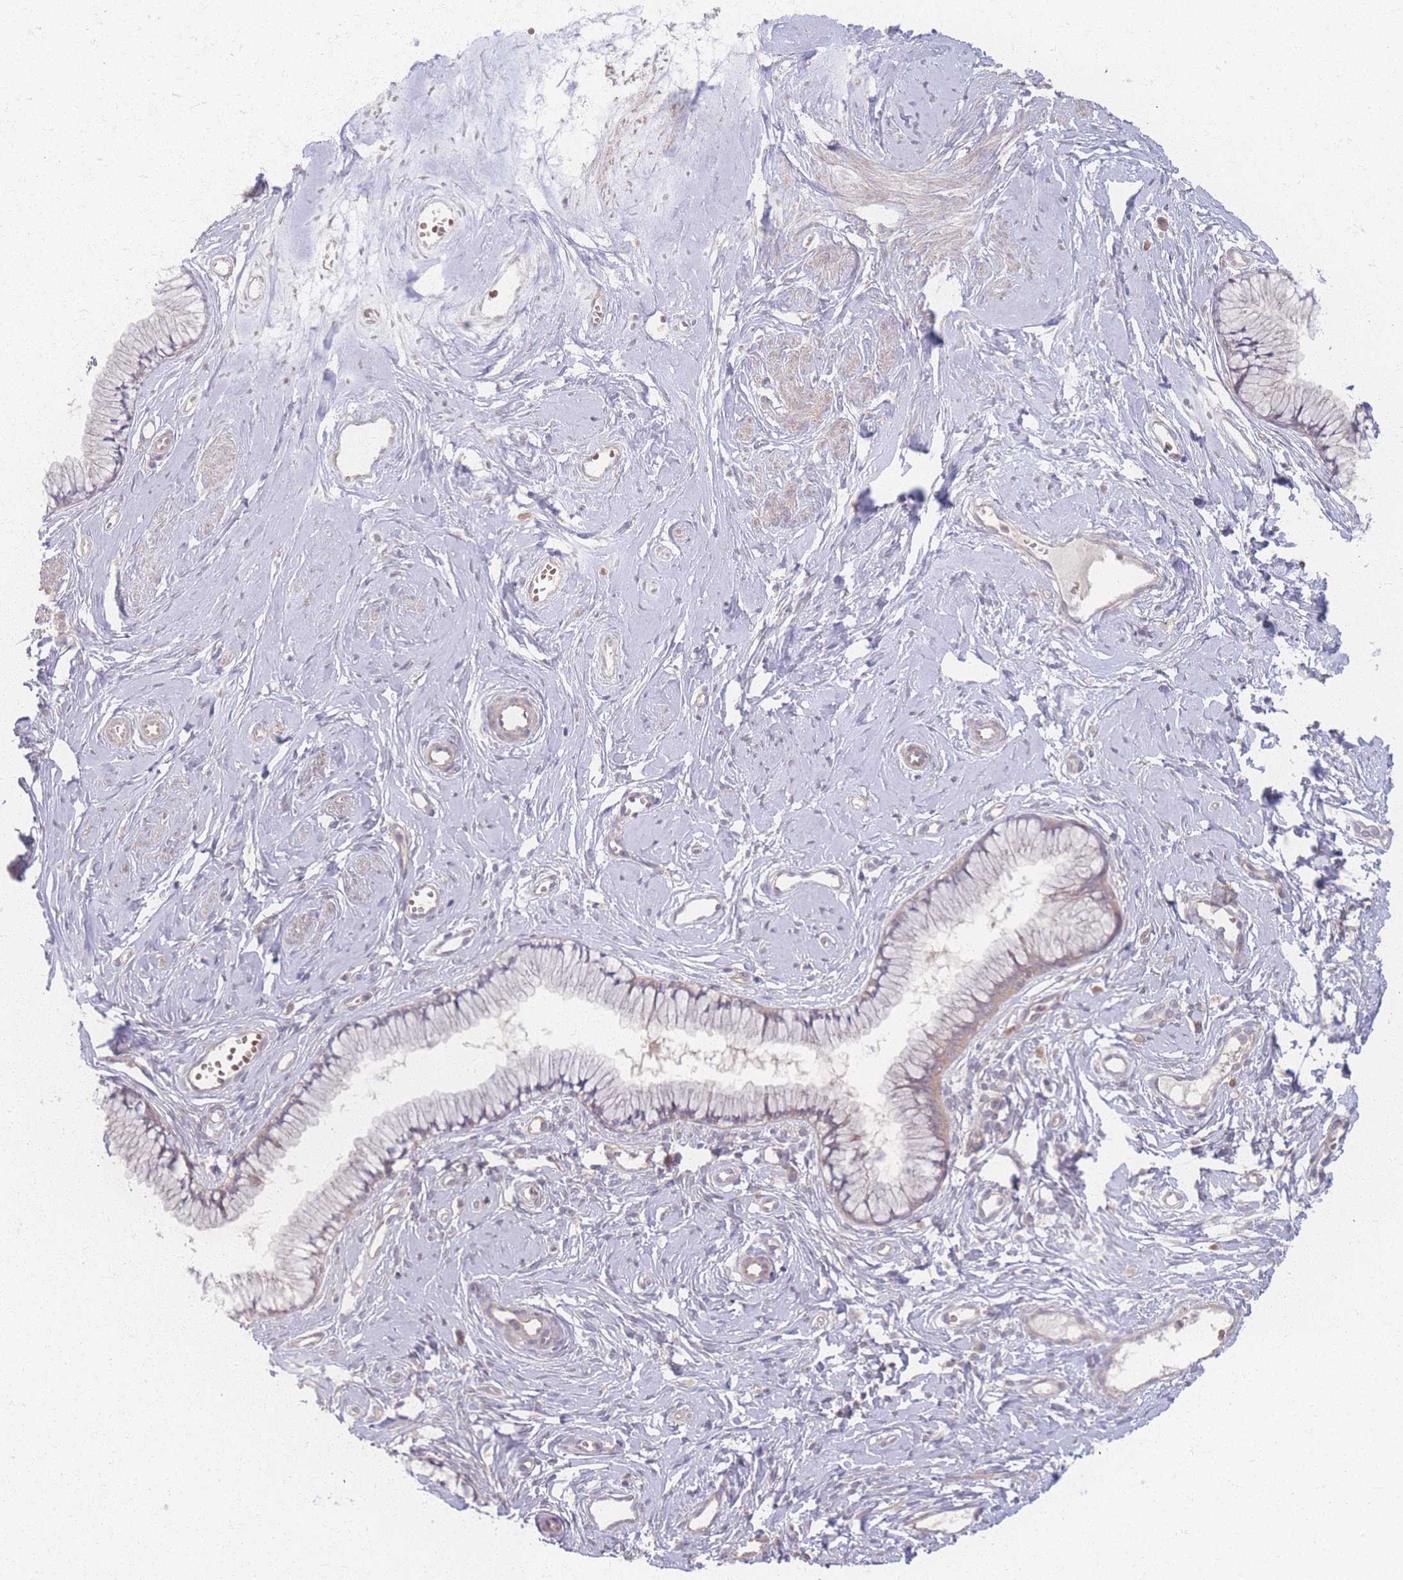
{"staining": {"intensity": "weak", "quantity": ">75%", "location": "cytoplasmic/membranous"}, "tissue": "cervix", "cell_type": "Glandular cells", "image_type": "normal", "snomed": [{"axis": "morphology", "description": "Normal tissue, NOS"}, {"axis": "topography", "description": "Cervix"}], "caption": "Immunohistochemistry (IHC) of benign cervix exhibits low levels of weak cytoplasmic/membranous positivity in about >75% of glandular cells. (brown staining indicates protein expression, while blue staining denotes nuclei).", "gene": "INSR", "patient": {"sex": "female", "age": 40}}